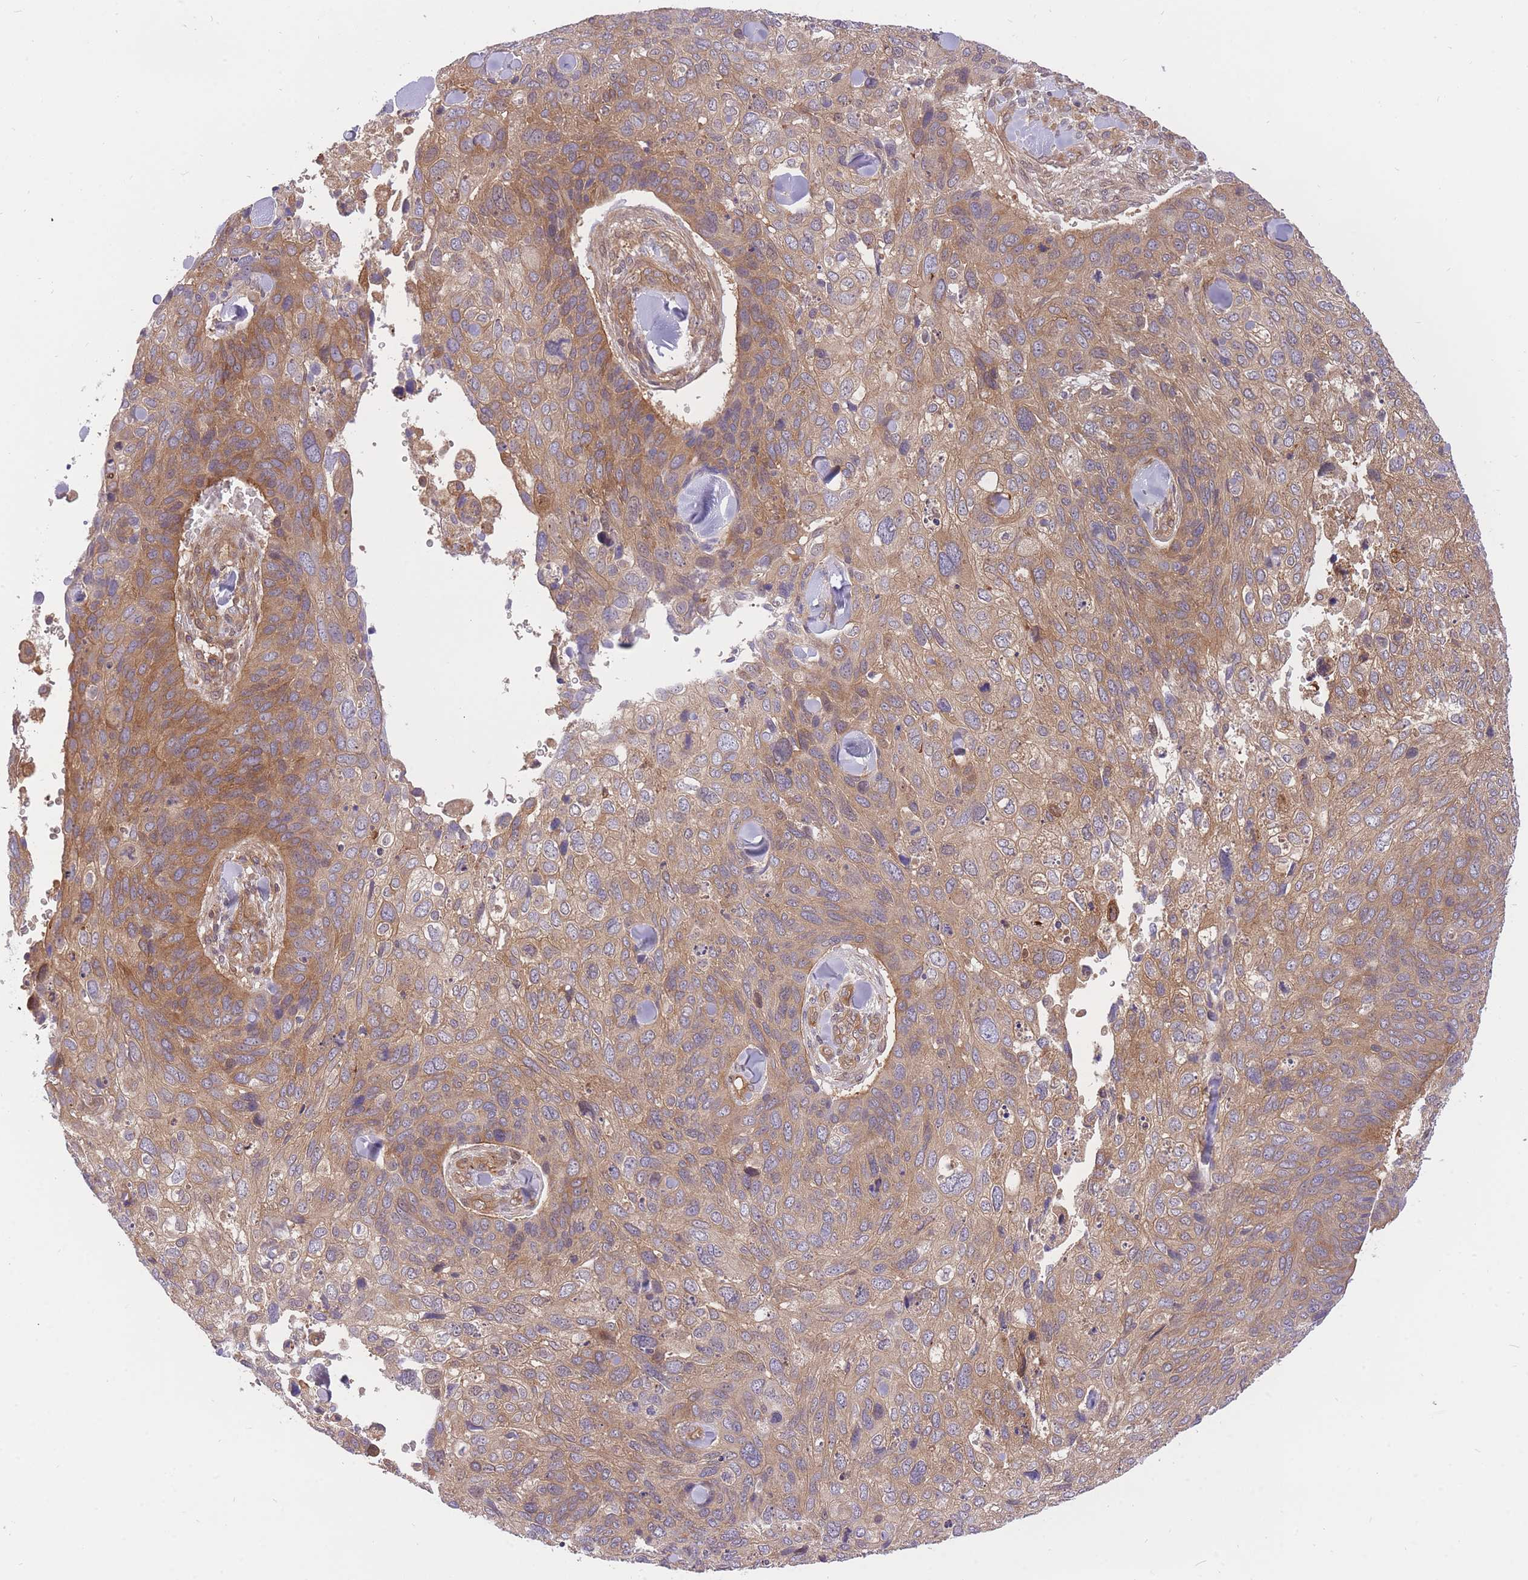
{"staining": {"intensity": "moderate", "quantity": ">75%", "location": "cytoplasmic/membranous"}, "tissue": "skin cancer", "cell_type": "Tumor cells", "image_type": "cancer", "snomed": [{"axis": "morphology", "description": "Basal cell carcinoma"}, {"axis": "topography", "description": "Skin"}], "caption": "Immunohistochemical staining of skin cancer displays moderate cytoplasmic/membranous protein staining in about >75% of tumor cells. The staining was performed using DAB (3,3'-diaminobenzidine), with brown indicating positive protein expression. Nuclei are stained blue with hematoxylin.", "gene": "PREP", "patient": {"sex": "female", "age": 74}}